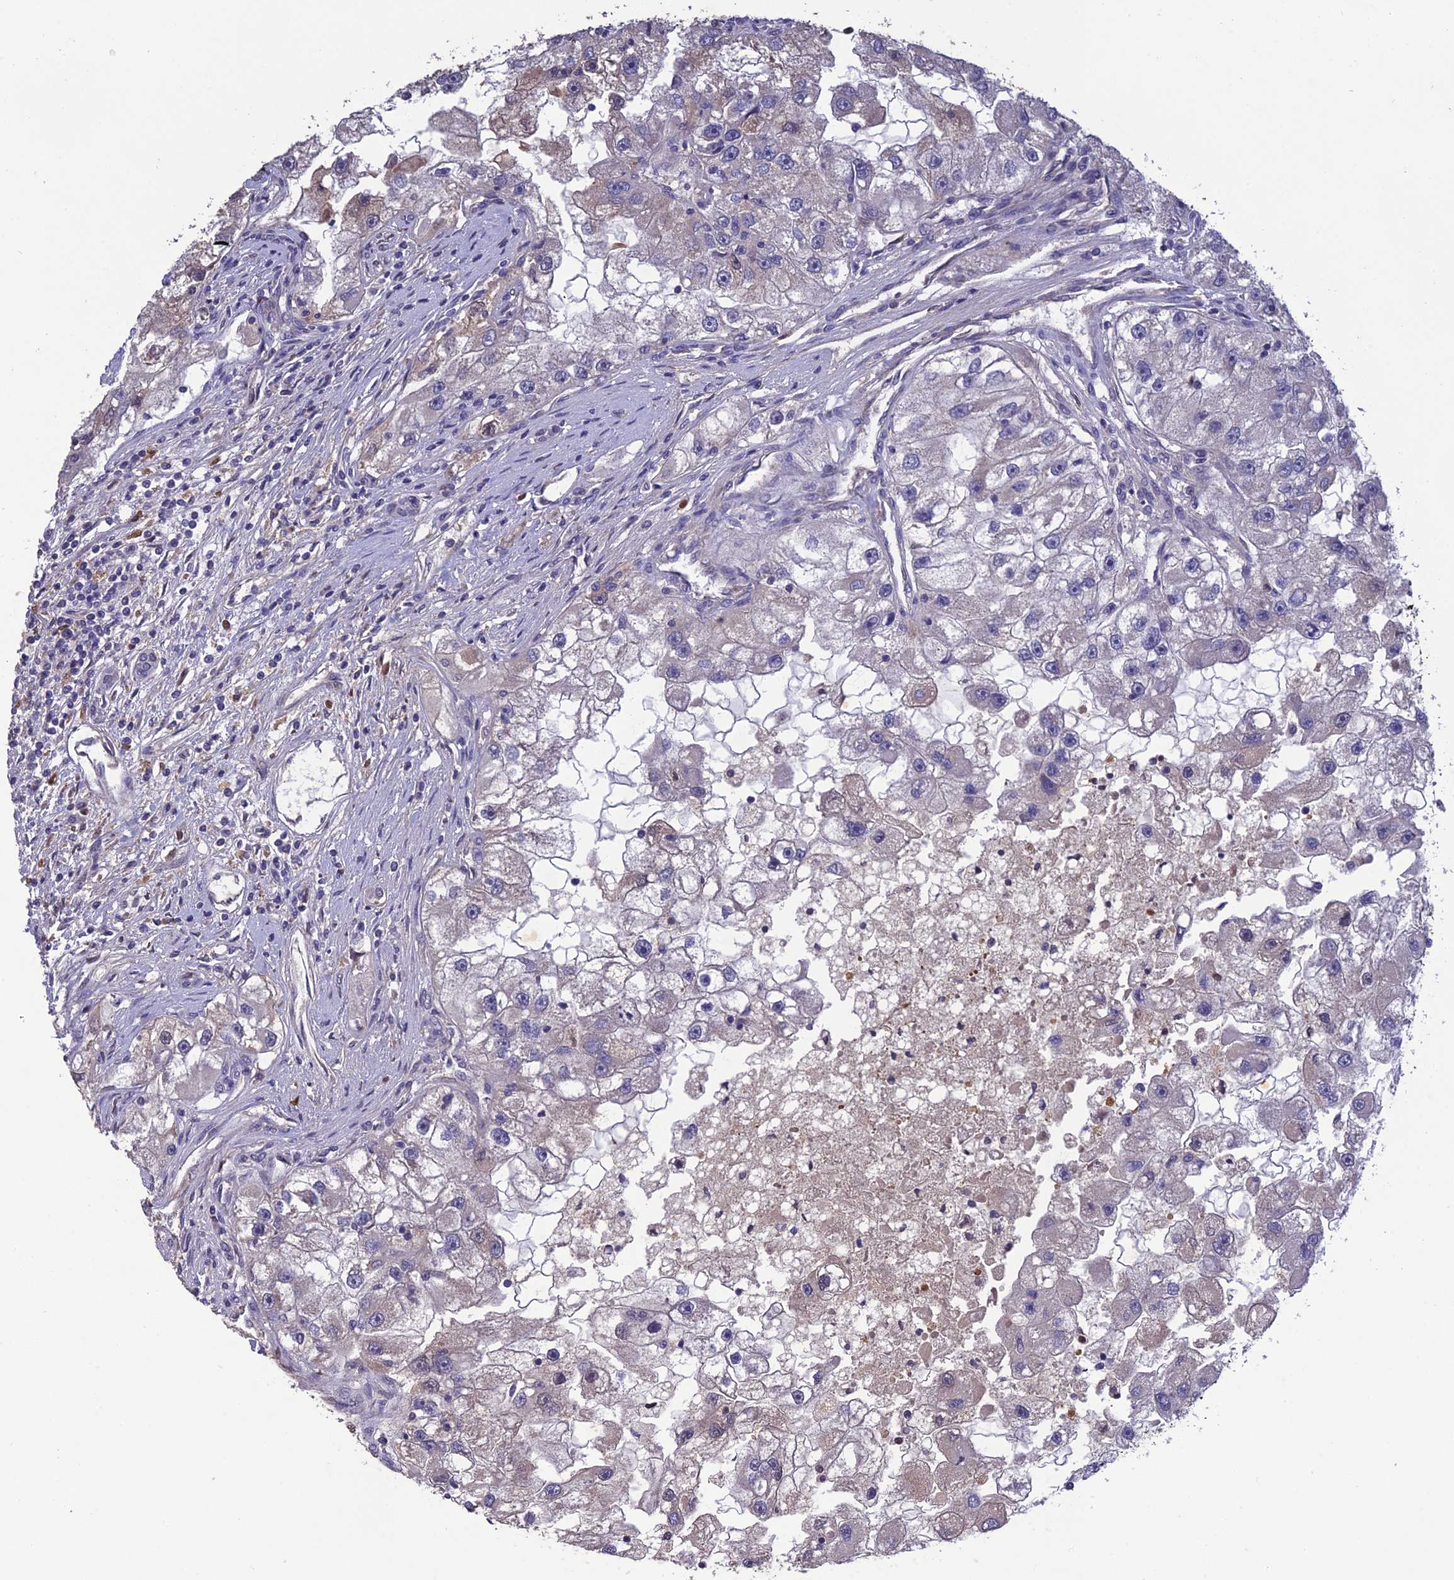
{"staining": {"intensity": "weak", "quantity": "<25%", "location": "cytoplasmic/membranous"}, "tissue": "renal cancer", "cell_type": "Tumor cells", "image_type": "cancer", "snomed": [{"axis": "morphology", "description": "Adenocarcinoma, NOS"}, {"axis": "topography", "description": "Kidney"}], "caption": "The immunohistochemistry (IHC) histopathology image has no significant expression in tumor cells of renal cancer (adenocarcinoma) tissue.", "gene": "SLC39A13", "patient": {"sex": "male", "age": 63}}